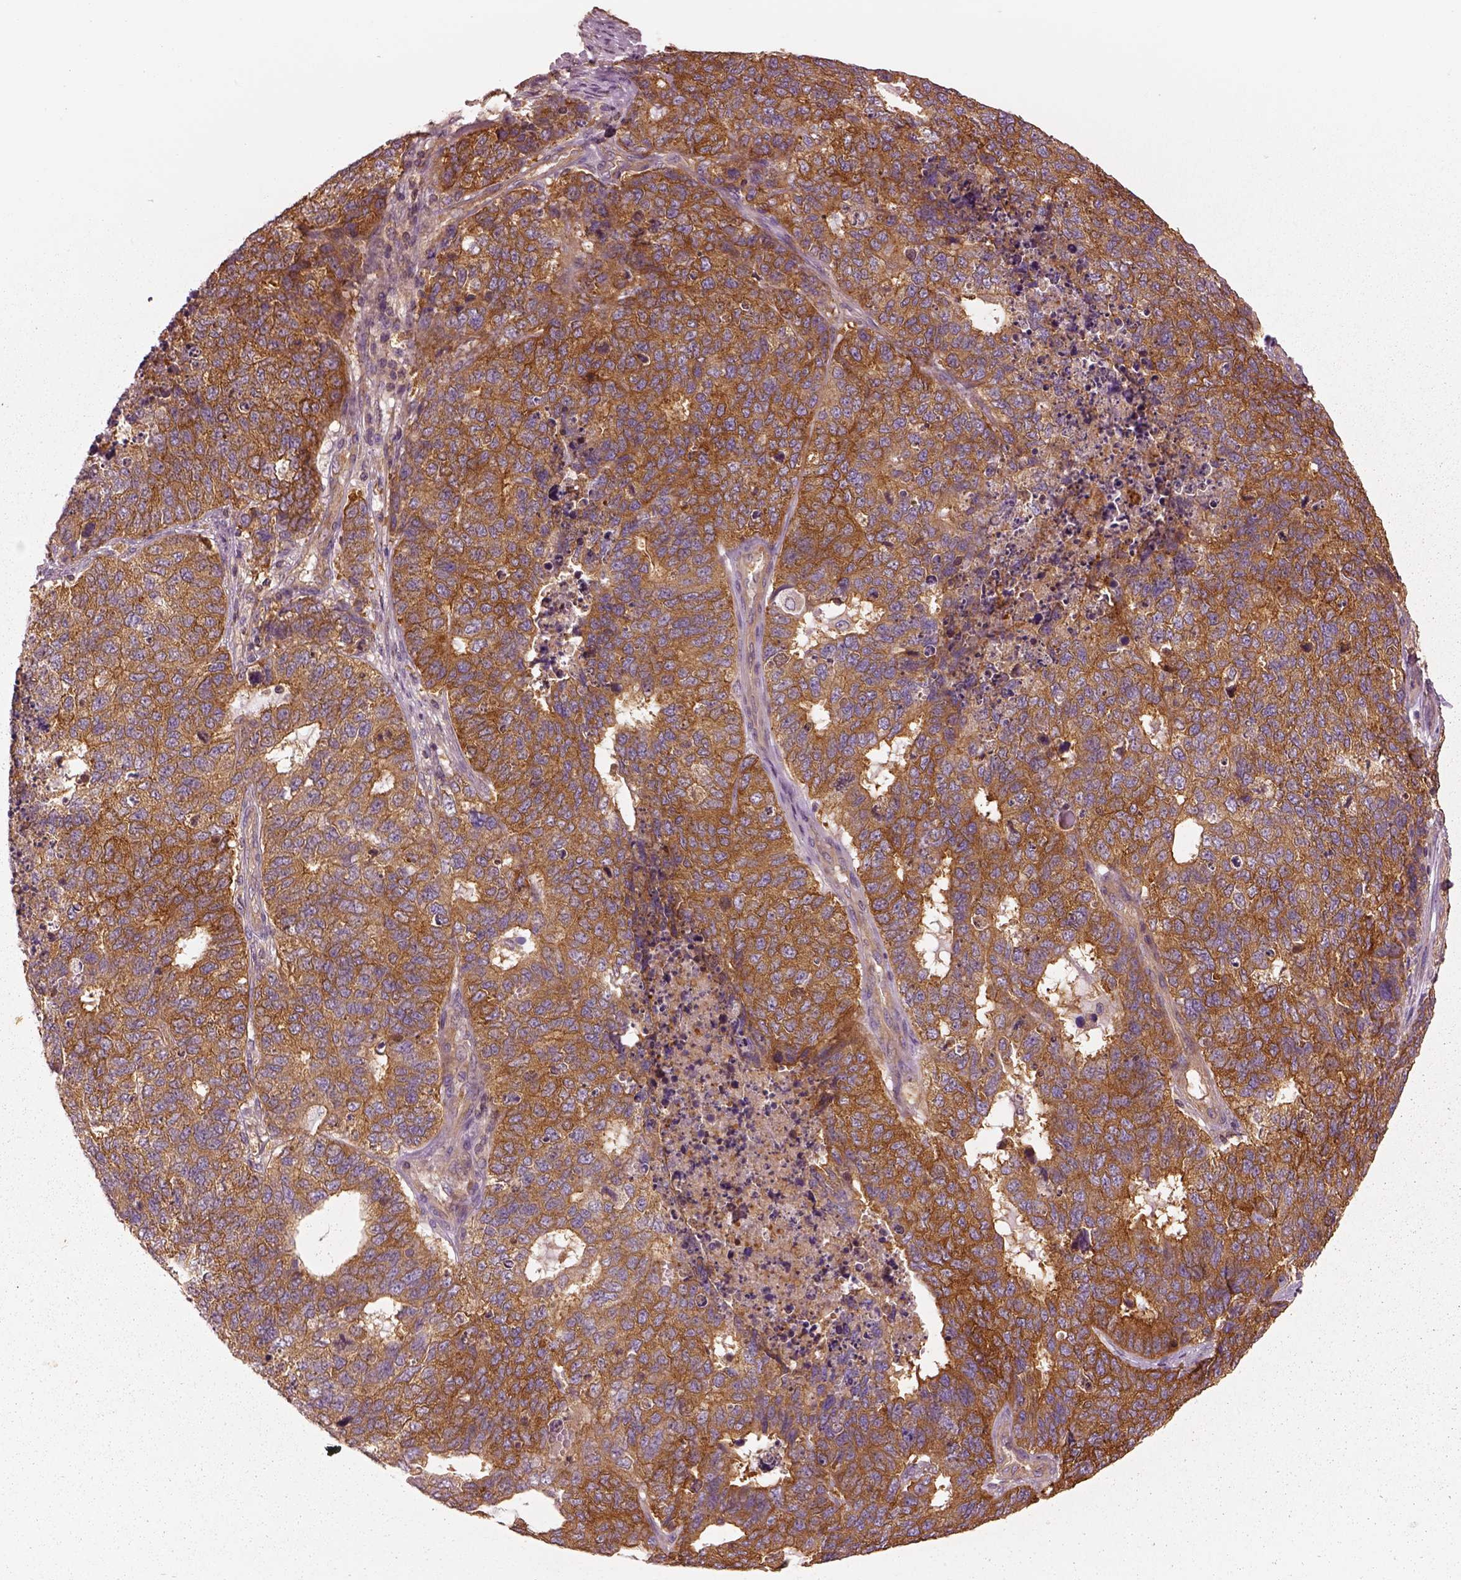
{"staining": {"intensity": "moderate", "quantity": ">75%", "location": "cytoplasmic/membranous"}, "tissue": "cervical cancer", "cell_type": "Tumor cells", "image_type": "cancer", "snomed": [{"axis": "morphology", "description": "Squamous cell carcinoma, NOS"}, {"axis": "topography", "description": "Cervix"}], "caption": "Immunohistochemistry (IHC) photomicrograph of human squamous cell carcinoma (cervical) stained for a protein (brown), which shows medium levels of moderate cytoplasmic/membranous expression in about >75% of tumor cells.", "gene": "CAD", "patient": {"sex": "female", "age": 63}}